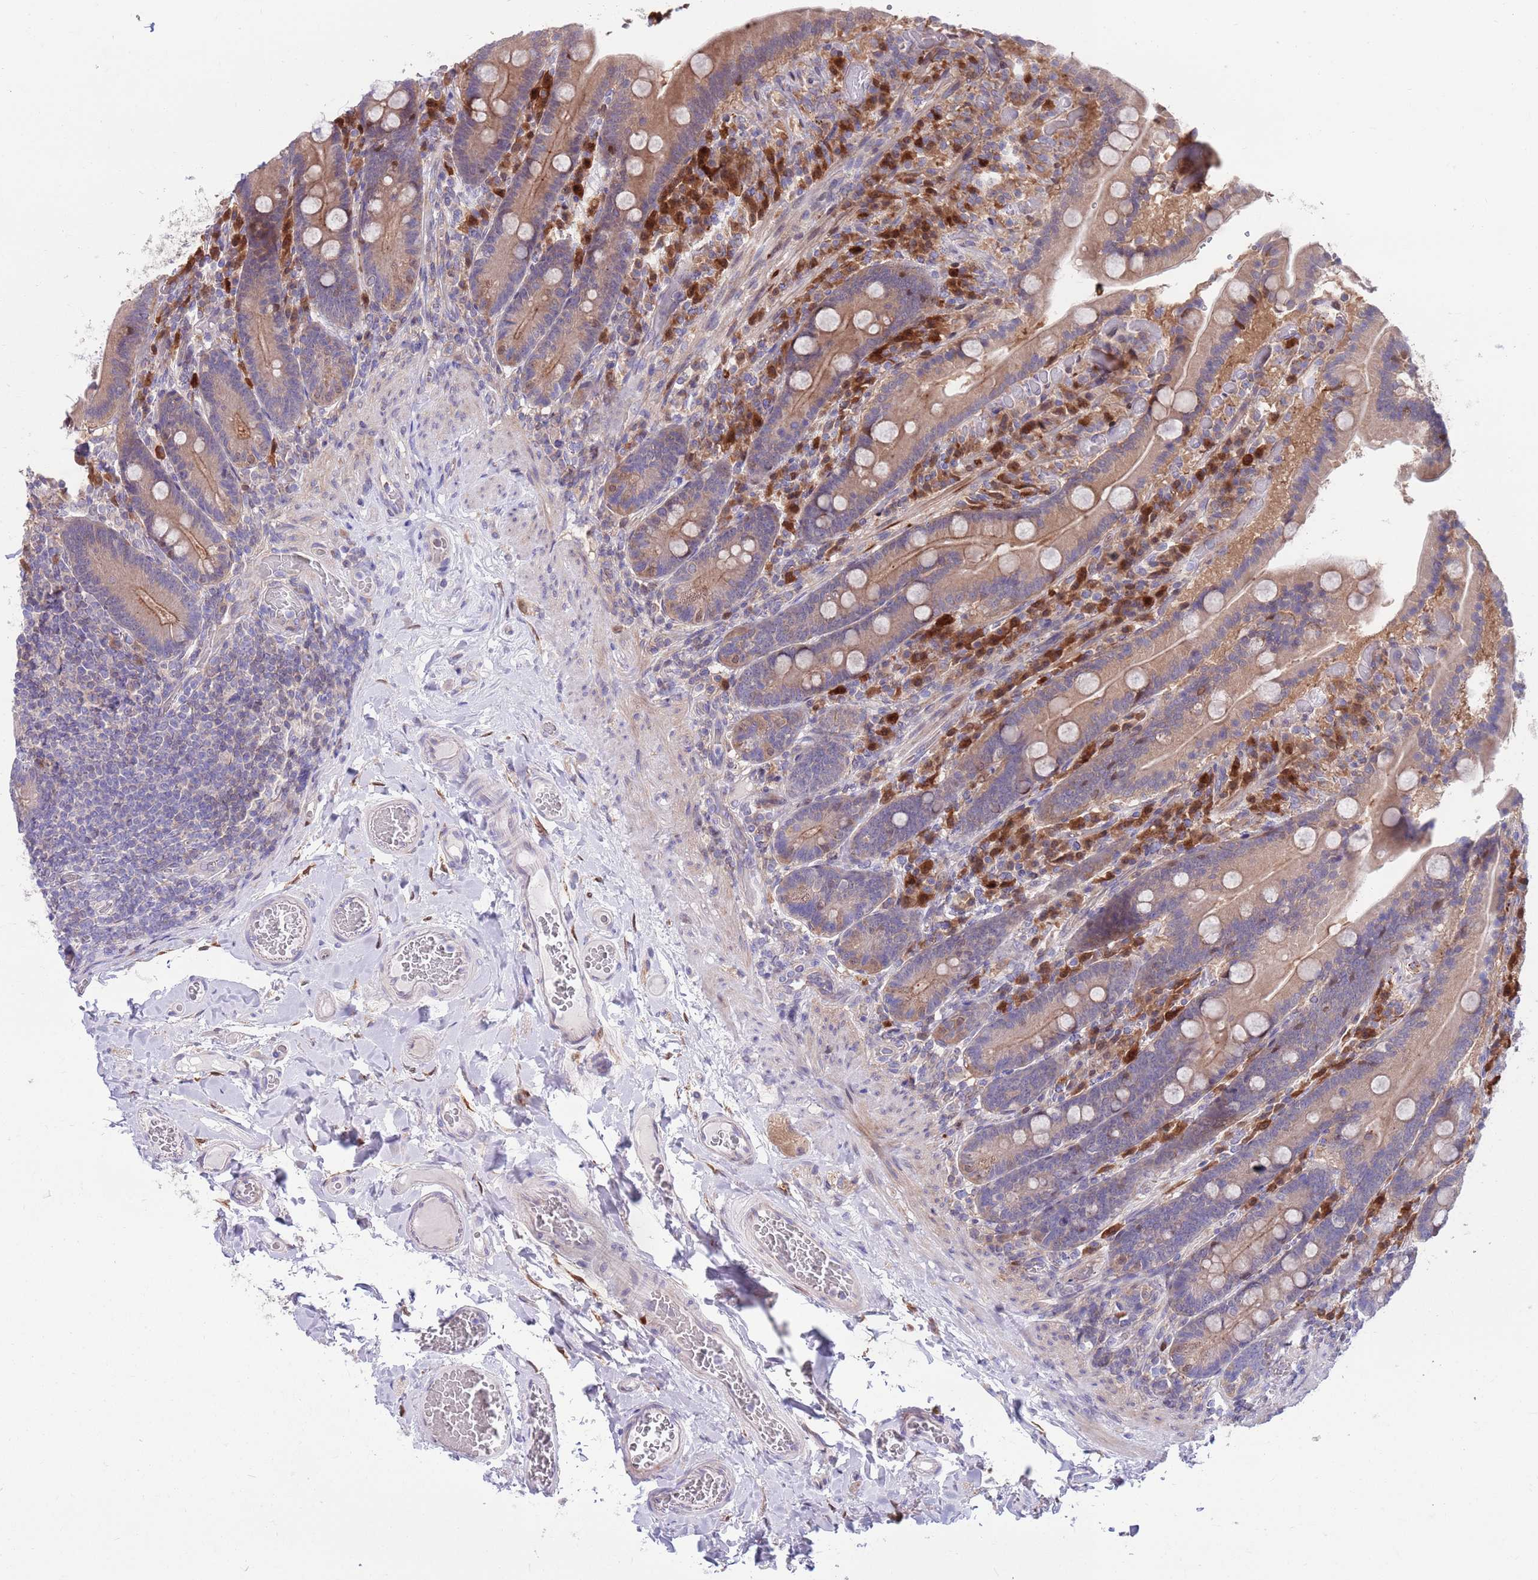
{"staining": {"intensity": "moderate", "quantity": "25%-75%", "location": "cytoplasmic/membranous"}, "tissue": "duodenum", "cell_type": "Glandular cells", "image_type": "normal", "snomed": [{"axis": "morphology", "description": "Normal tissue, NOS"}, {"axis": "topography", "description": "Duodenum"}], "caption": "Protein staining by immunohistochemistry (IHC) shows moderate cytoplasmic/membranous expression in about 25%-75% of glandular cells in benign duodenum.", "gene": "KLHL29", "patient": {"sex": "female", "age": 62}}